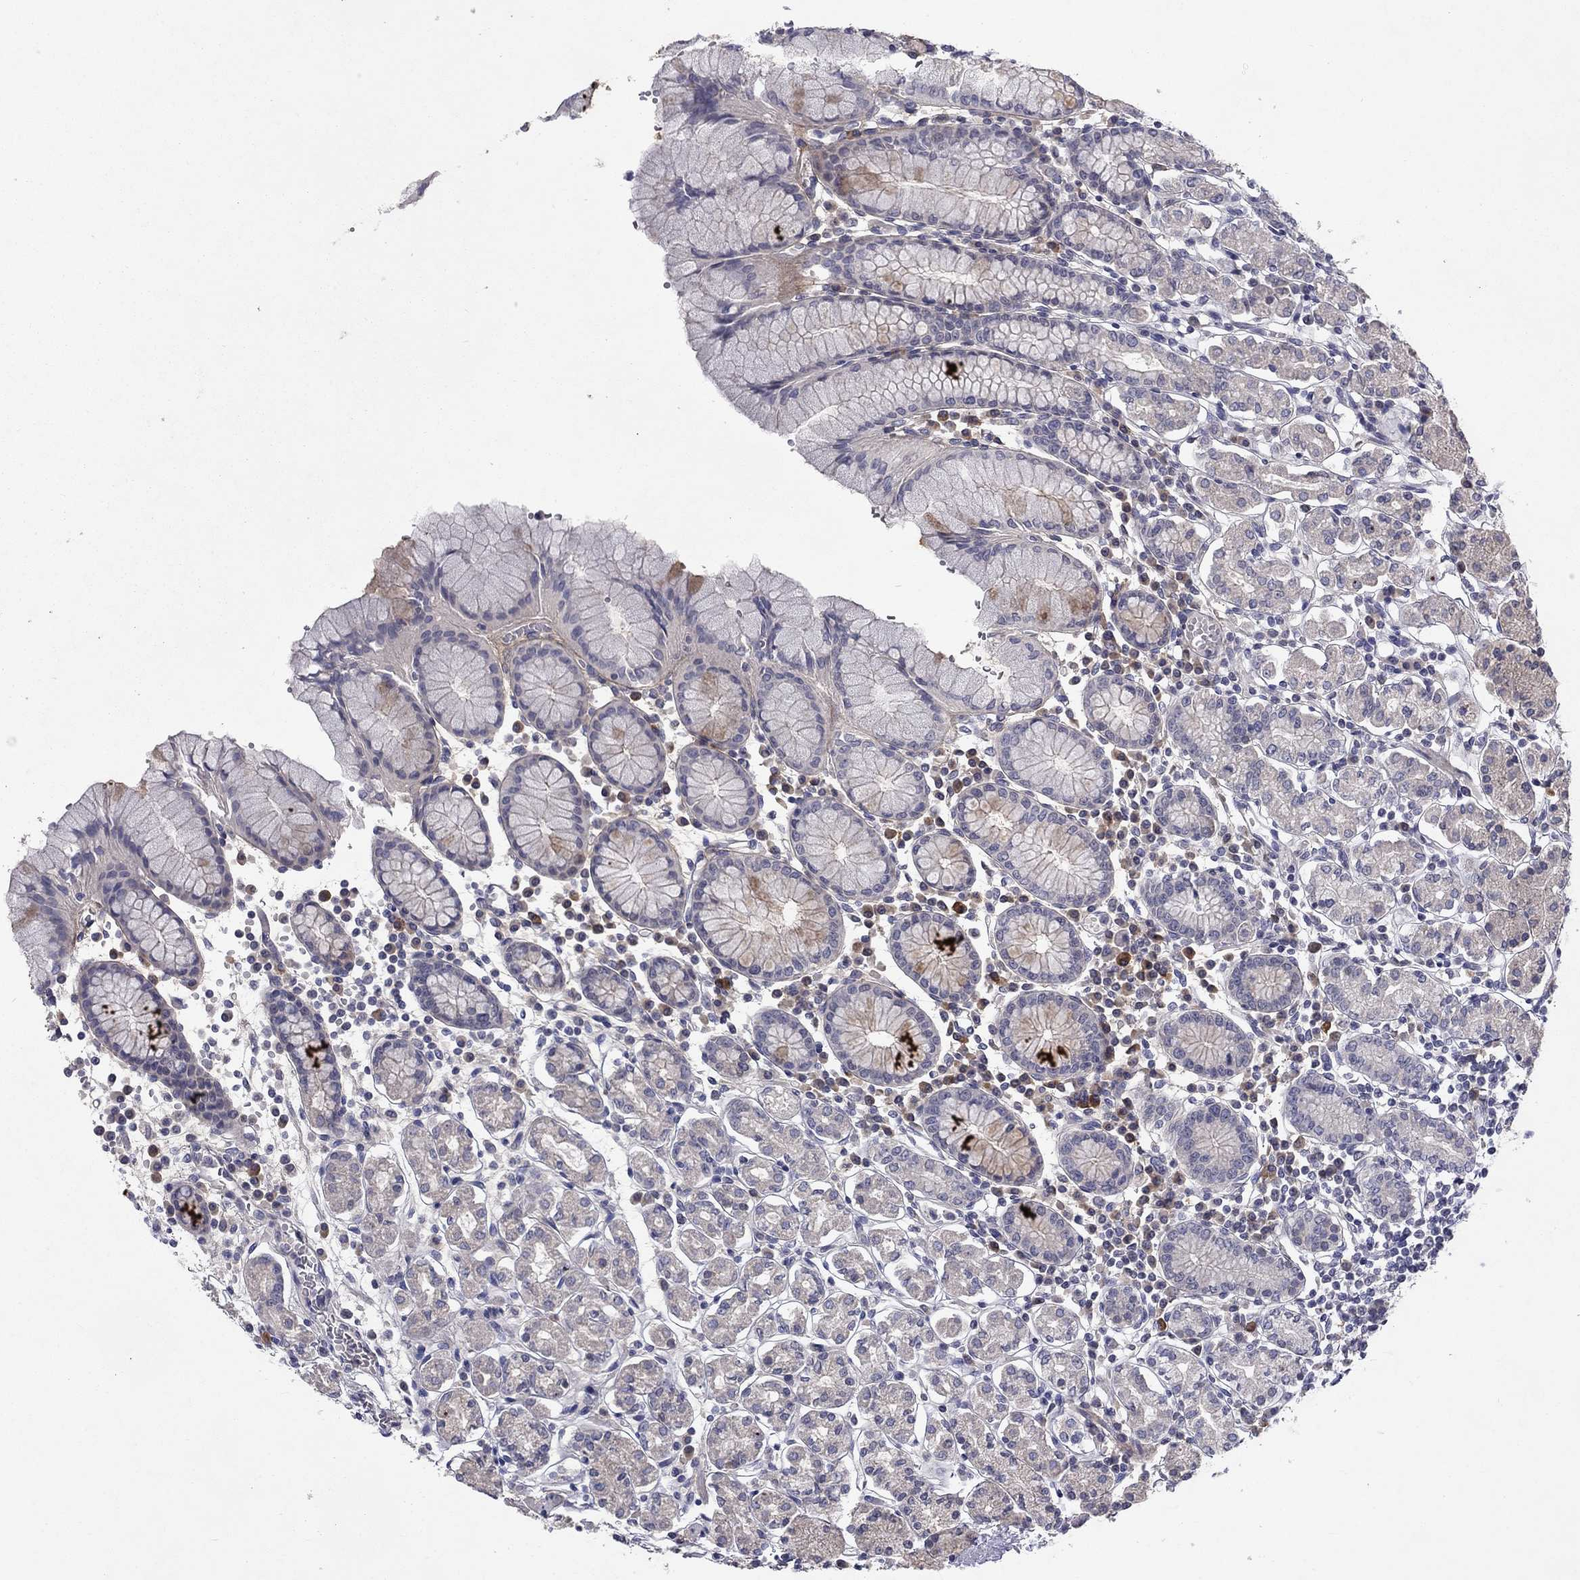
{"staining": {"intensity": "strong", "quantity": "<25%", "location": "cytoplasmic/membranous"}, "tissue": "stomach", "cell_type": "Glandular cells", "image_type": "normal", "snomed": [{"axis": "morphology", "description": "Normal tissue, NOS"}, {"axis": "topography", "description": "Stomach, upper"}, {"axis": "topography", "description": "Stomach"}], "caption": "A micrograph of stomach stained for a protein reveals strong cytoplasmic/membranous brown staining in glandular cells. (DAB = brown stain, brightfield microscopy at high magnification).", "gene": "CACNA1A", "patient": {"sex": "male", "age": 62}}